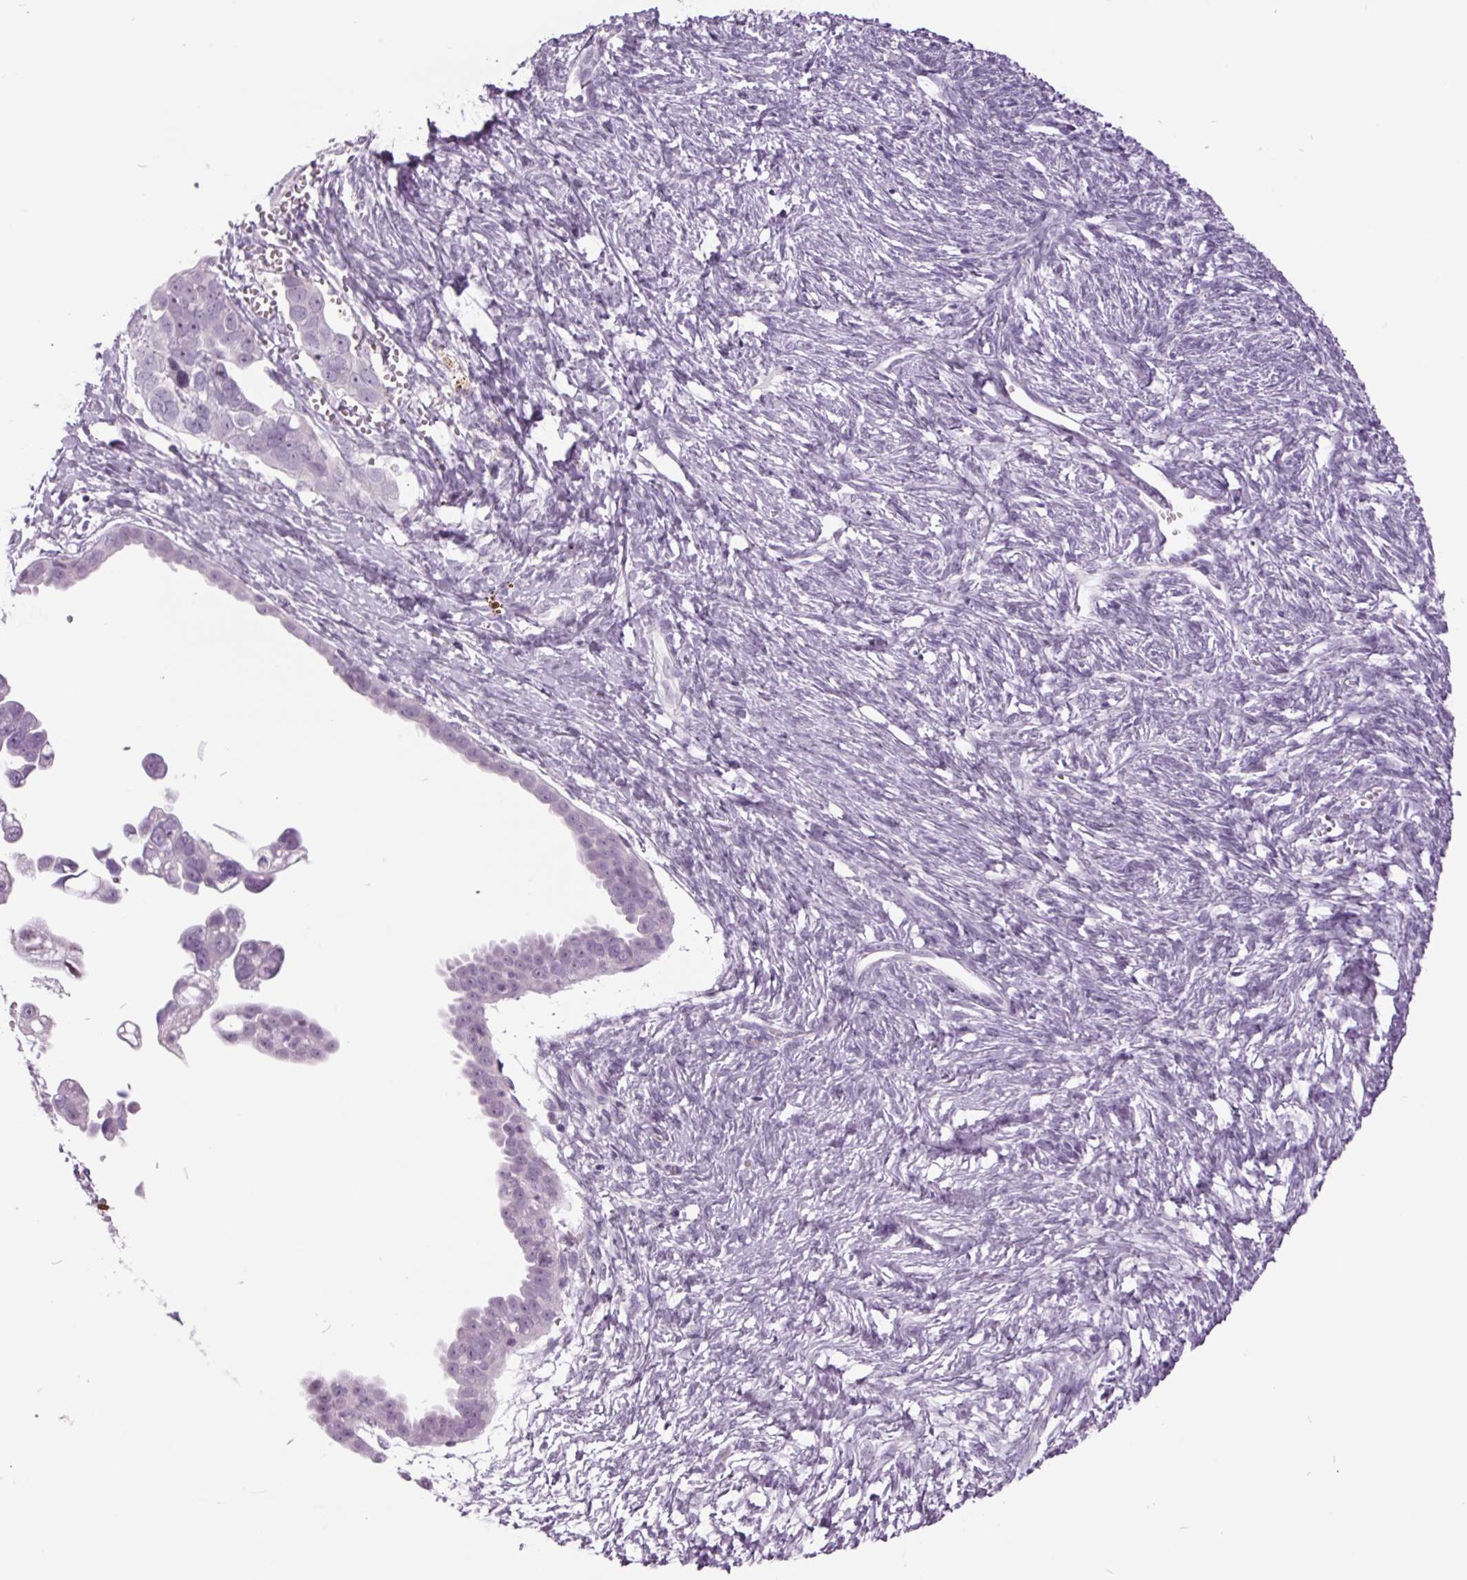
{"staining": {"intensity": "negative", "quantity": "none", "location": "none"}, "tissue": "ovarian cancer", "cell_type": "Tumor cells", "image_type": "cancer", "snomed": [{"axis": "morphology", "description": "Cystadenocarcinoma, serous, NOS"}, {"axis": "topography", "description": "Ovary"}], "caption": "This micrograph is of ovarian cancer stained with IHC to label a protein in brown with the nuclei are counter-stained blue. There is no expression in tumor cells.", "gene": "ODAD2", "patient": {"sex": "female", "age": 59}}